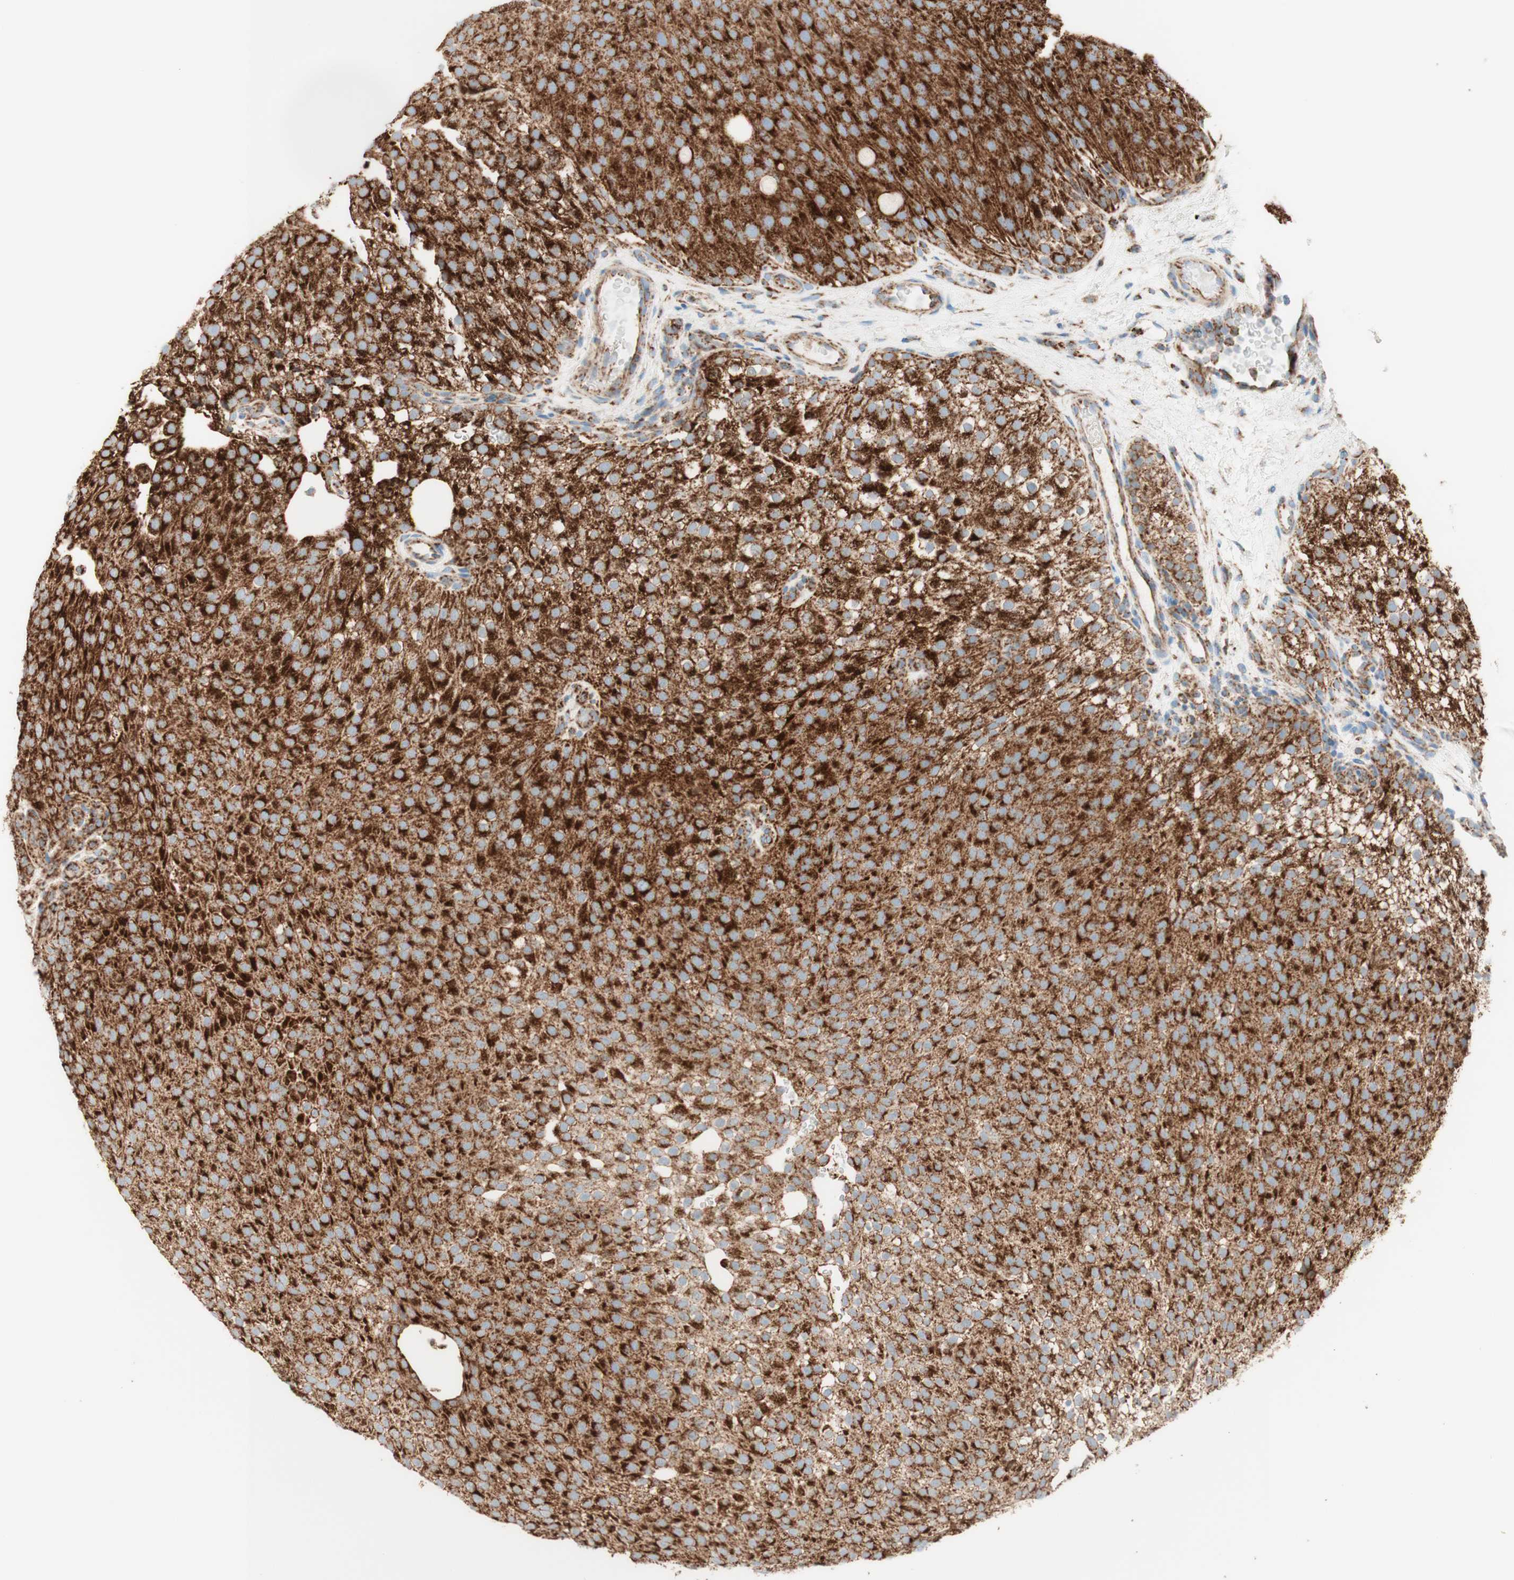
{"staining": {"intensity": "strong", "quantity": ">75%", "location": "cytoplasmic/membranous"}, "tissue": "urothelial cancer", "cell_type": "Tumor cells", "image_type": "cancer", "snomed": [{"axis": "morphology", "description": "Urothelial carcinoma, Low grade"}, {"axis": "topography", "description": "Urinary bladder"}], "caption": "Low-grade urothelial carcinoma stained with a protein marker reveals strong staining in tumor cells.", "gene": "TOMM20", "patient": {"sex": "male", "age": 78}}